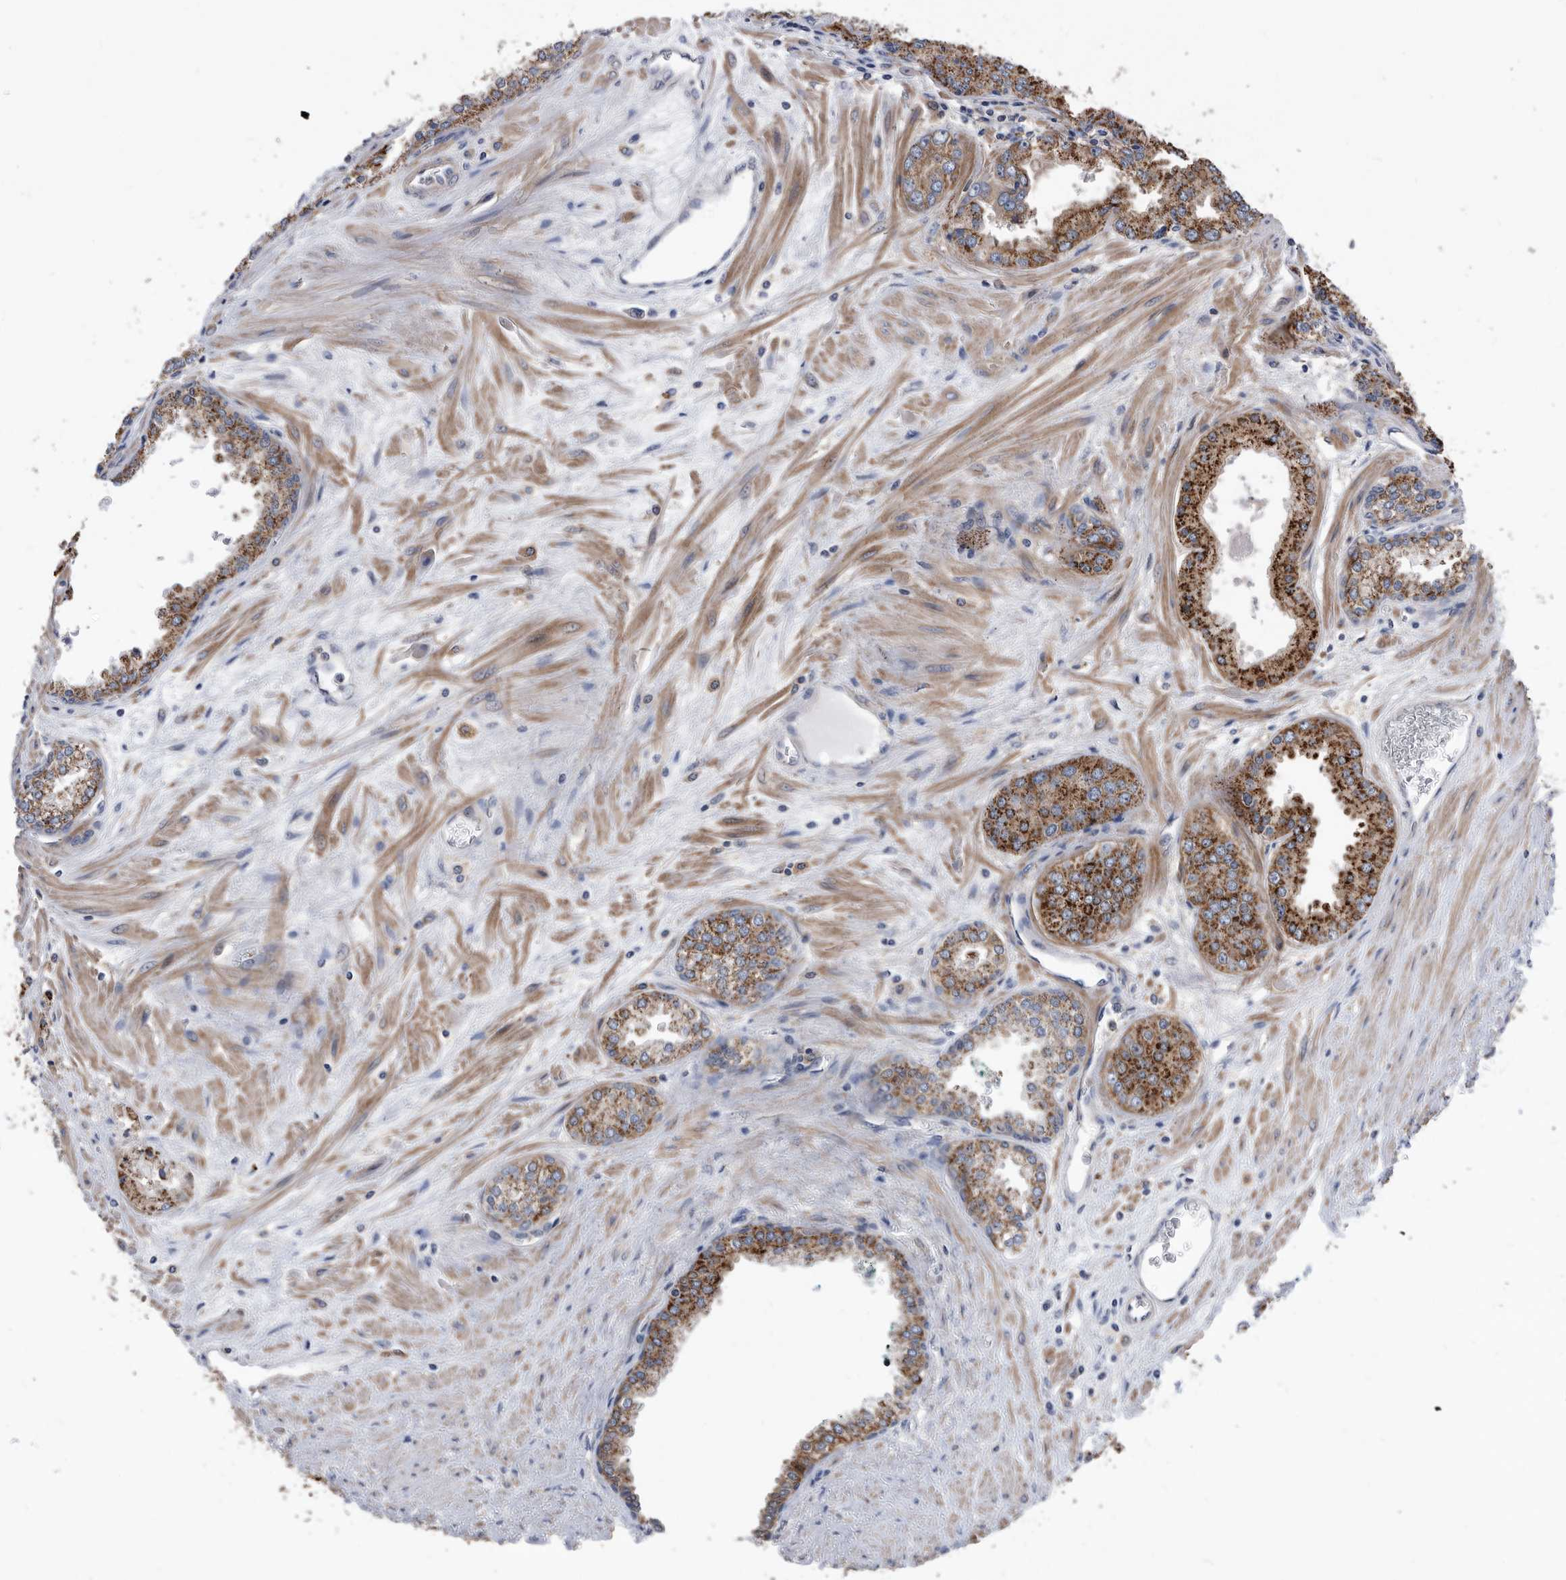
{"staining": {"intensity": "strong", "quantity": ">75%", "location": "cytoplasmic/membranous"}, "tissue": "prostate cancer", "cell_type": "Tumor cells", "image_type": "cancer", "snomed": [{"axis": "morphology", "description": "Adenocarcinoma, Low grade"}, {"axis": "topography", "description": "Prostate"}], "caption": "The immunohistochemical stain labels strong cytoplasmic/membranous expression in tumor cells of prostate cancer tissue. The protein is shown in brown color, while the nuclei are stained blue.", "gene": "BAIAP3", "patient": {"sex": "male", "age": 67}}